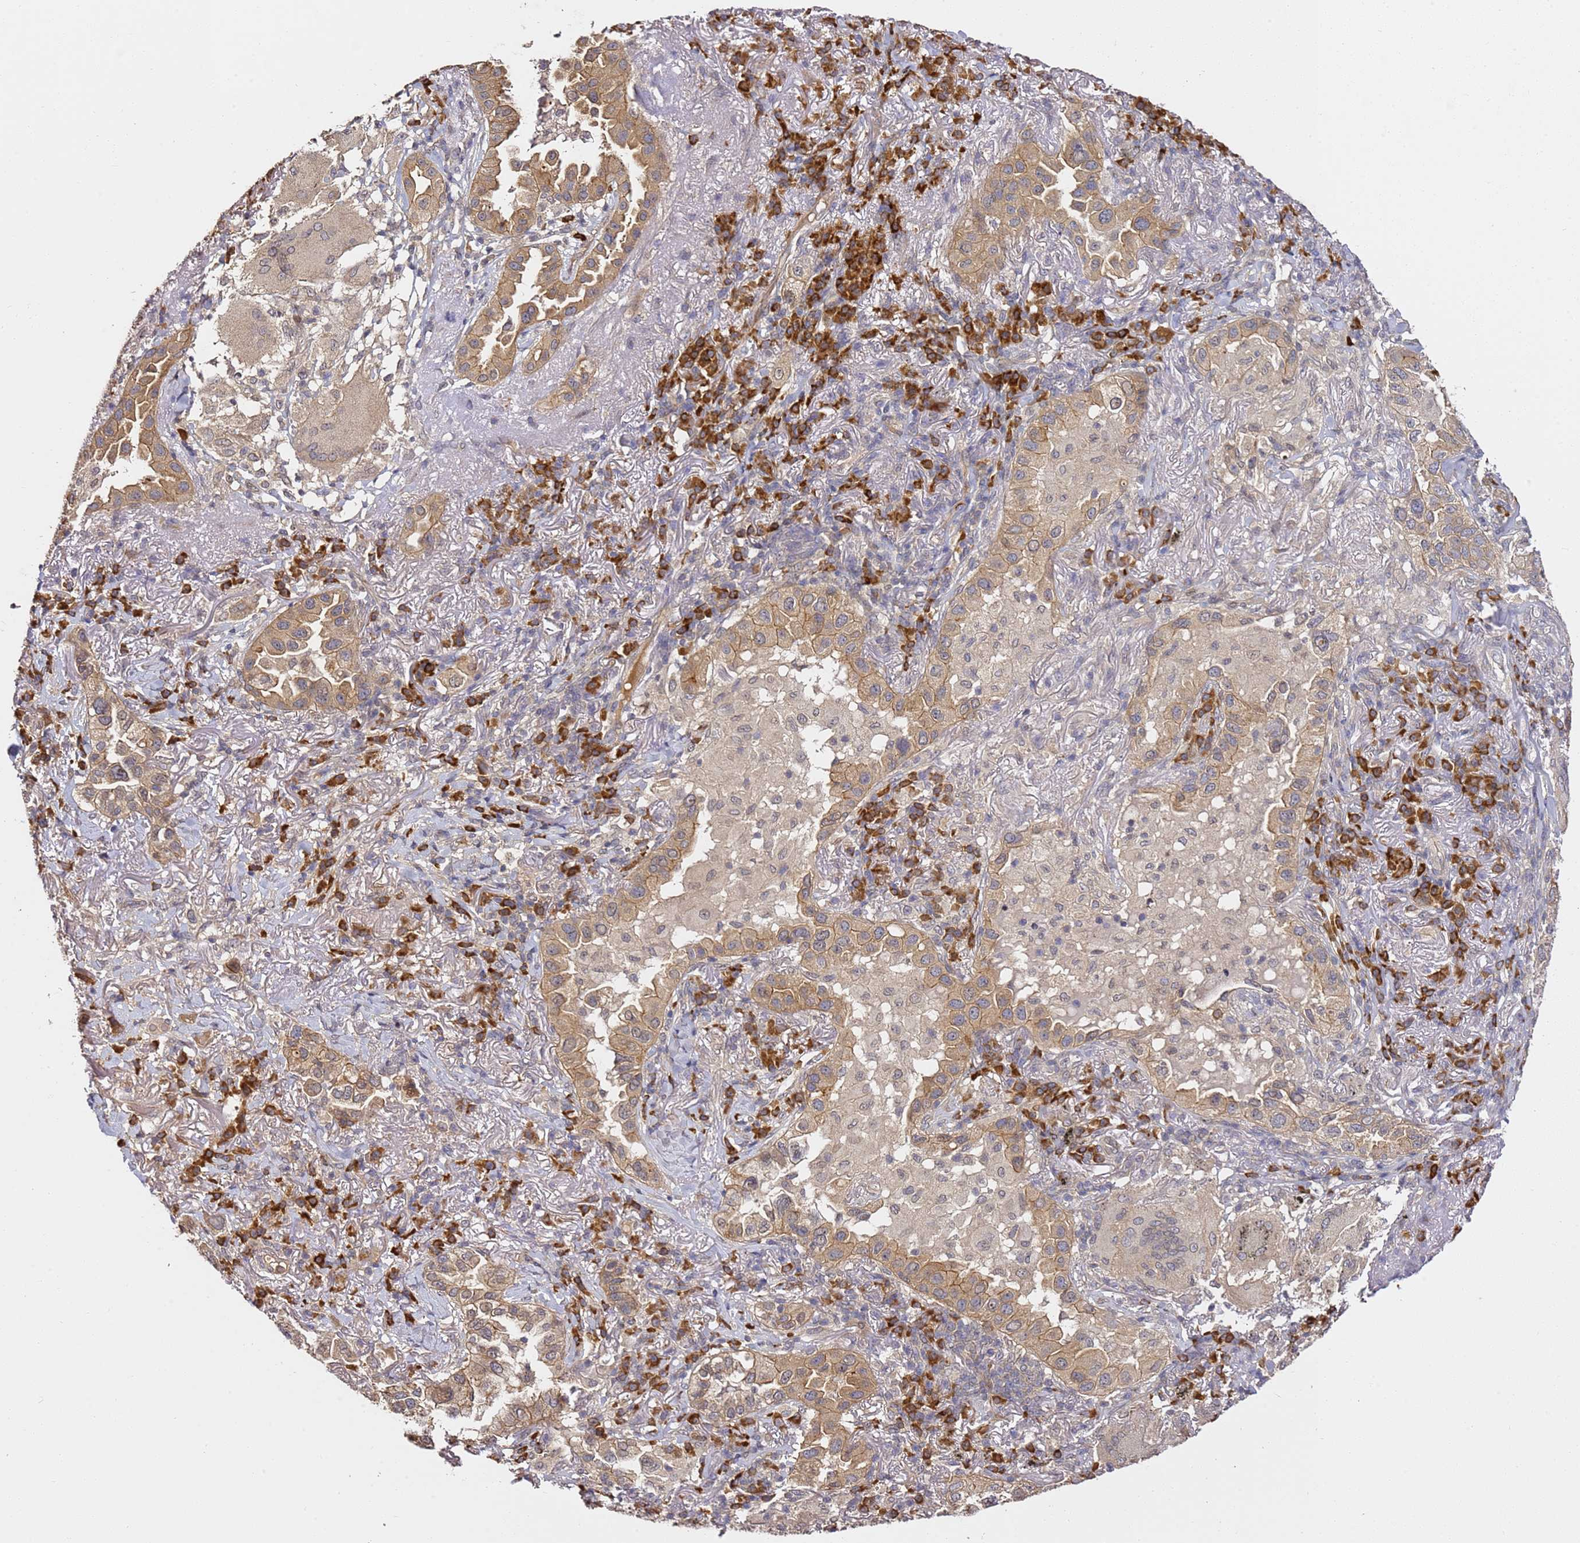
{"staining": {"intensity": "moderate", "quantity": ">75%", "location": "cytoplasmic/membranous"}, "tissue": "lung cancer", "cell_type": "Tumor cells", "image_type": "cancer", "snomed": [{"axis": "morphology", "description": "Adenocarcinoma, NOS"}, {"axis": "topography", "description": "Lung"}], "caption": "Immunohistochemistry of human lung cancer reveals medium levels of moderate cytoplasmic/membranous expression in approximately >75% of tumor cells. (DAB = brown stain, brightfield microscopy at high magnification).", "gene": "OSBPL2", "patient": {"sex": "female", "age": 69}}